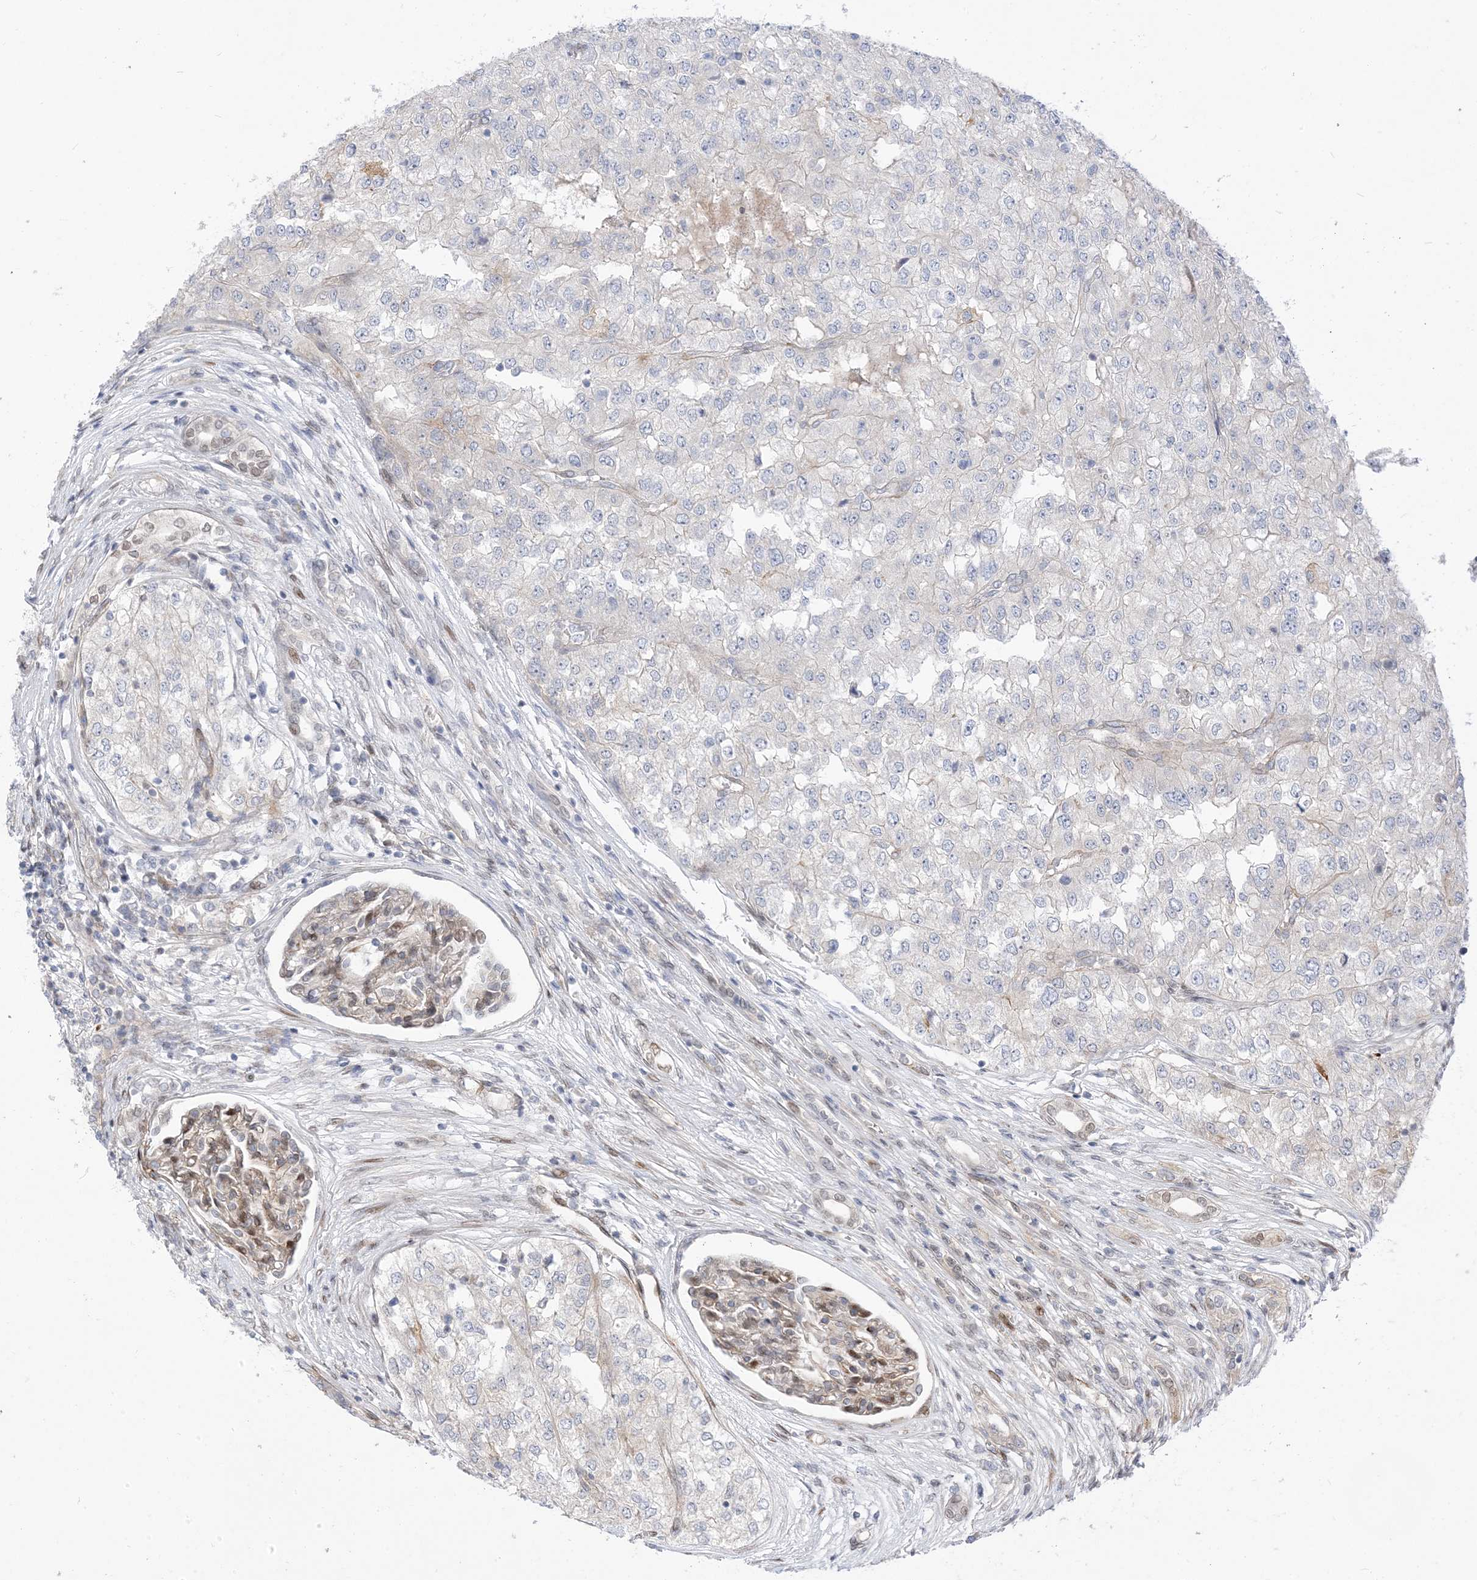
{"staining": {"intensity": "negative", "quantity": "none", "location": "none"}, "tissue": "renal cancer", "cell_type": "Tumor cells", "image_type": "cancer", "snomed": [{"axis": "morphology", "description": "Adenocarcinoma, NOS"}, {"axis": "topography", "description": "Kidney"}], "caption": "High magnification brightfield microscopy of adenocarcinoma (renal) stained with DAB (brown) and counterstained with hematoxylin (blue): tumor cells show no significant expression. The staining was performed using DAB (3,3'-diaminobenzidine) to visualize the protein expression in brown, while the nuclei were stained in blue with hematoxylin (Magnification: 20x).", "gene": "TYSND1", "patient": {"sex": "female", "age": 54}}